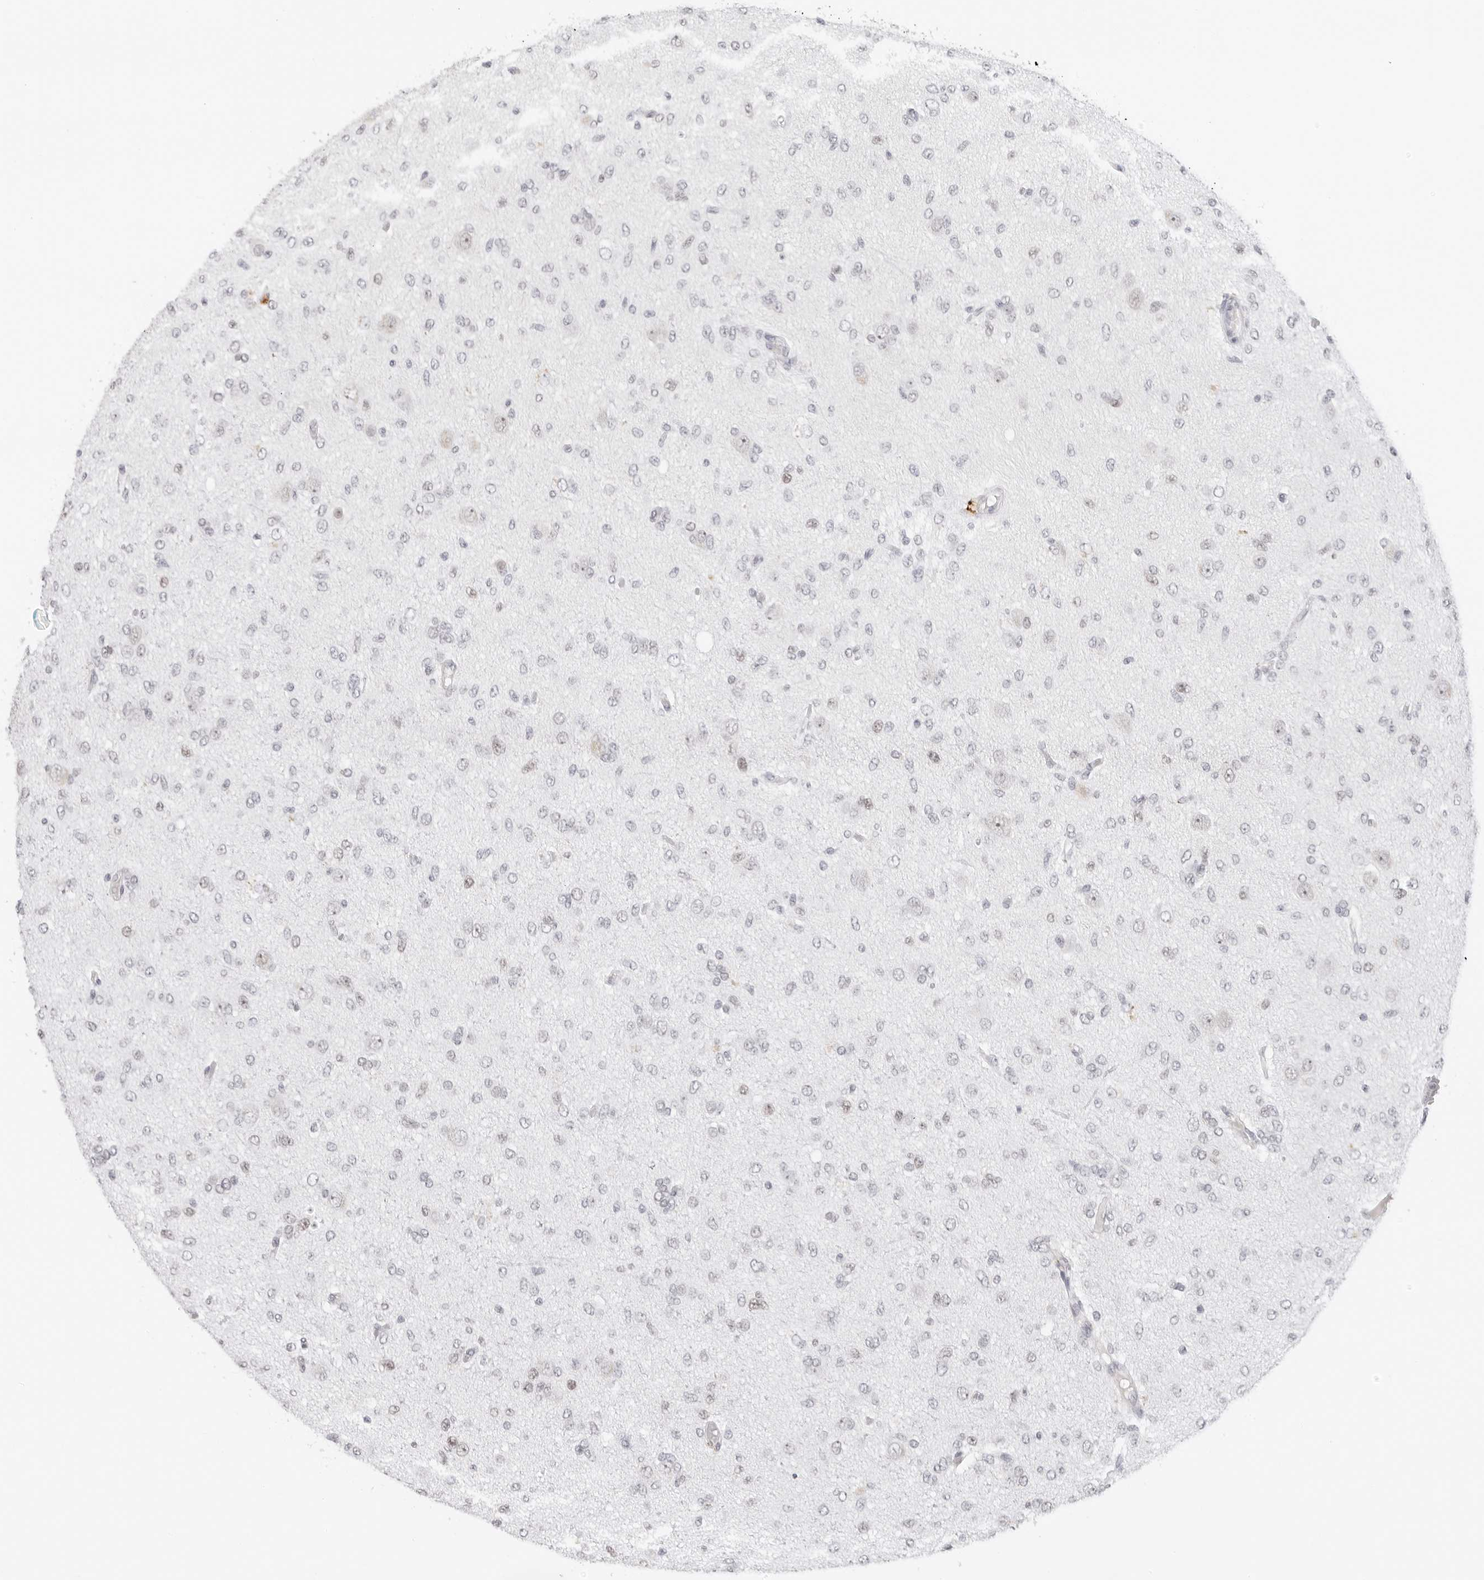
{"staining": {"intensity": "negative", "quantity": "none", "location": "none"}, "tissue": "glioma", "cell_type": "Tumor cells", "image_type": "cancer", "snomed": [{"axis": "morphology", "description": "Glioma, malignant, High grade"}, {"axis": "topography", "description": "Brain"}], "caption": "DAB immunohistochemical staining of malignant glioma (high-grade) exhibits no significant staining in tumor cells. Brightfield microscopy of immunohistochemistry (IHC) stained with DAB (3,3'-diaminobenzidine) (brown) and hematoxylin (blue), captured at high magnification.", "gene": "MSH6", "patient": {"sex": "female", "age": 59}}